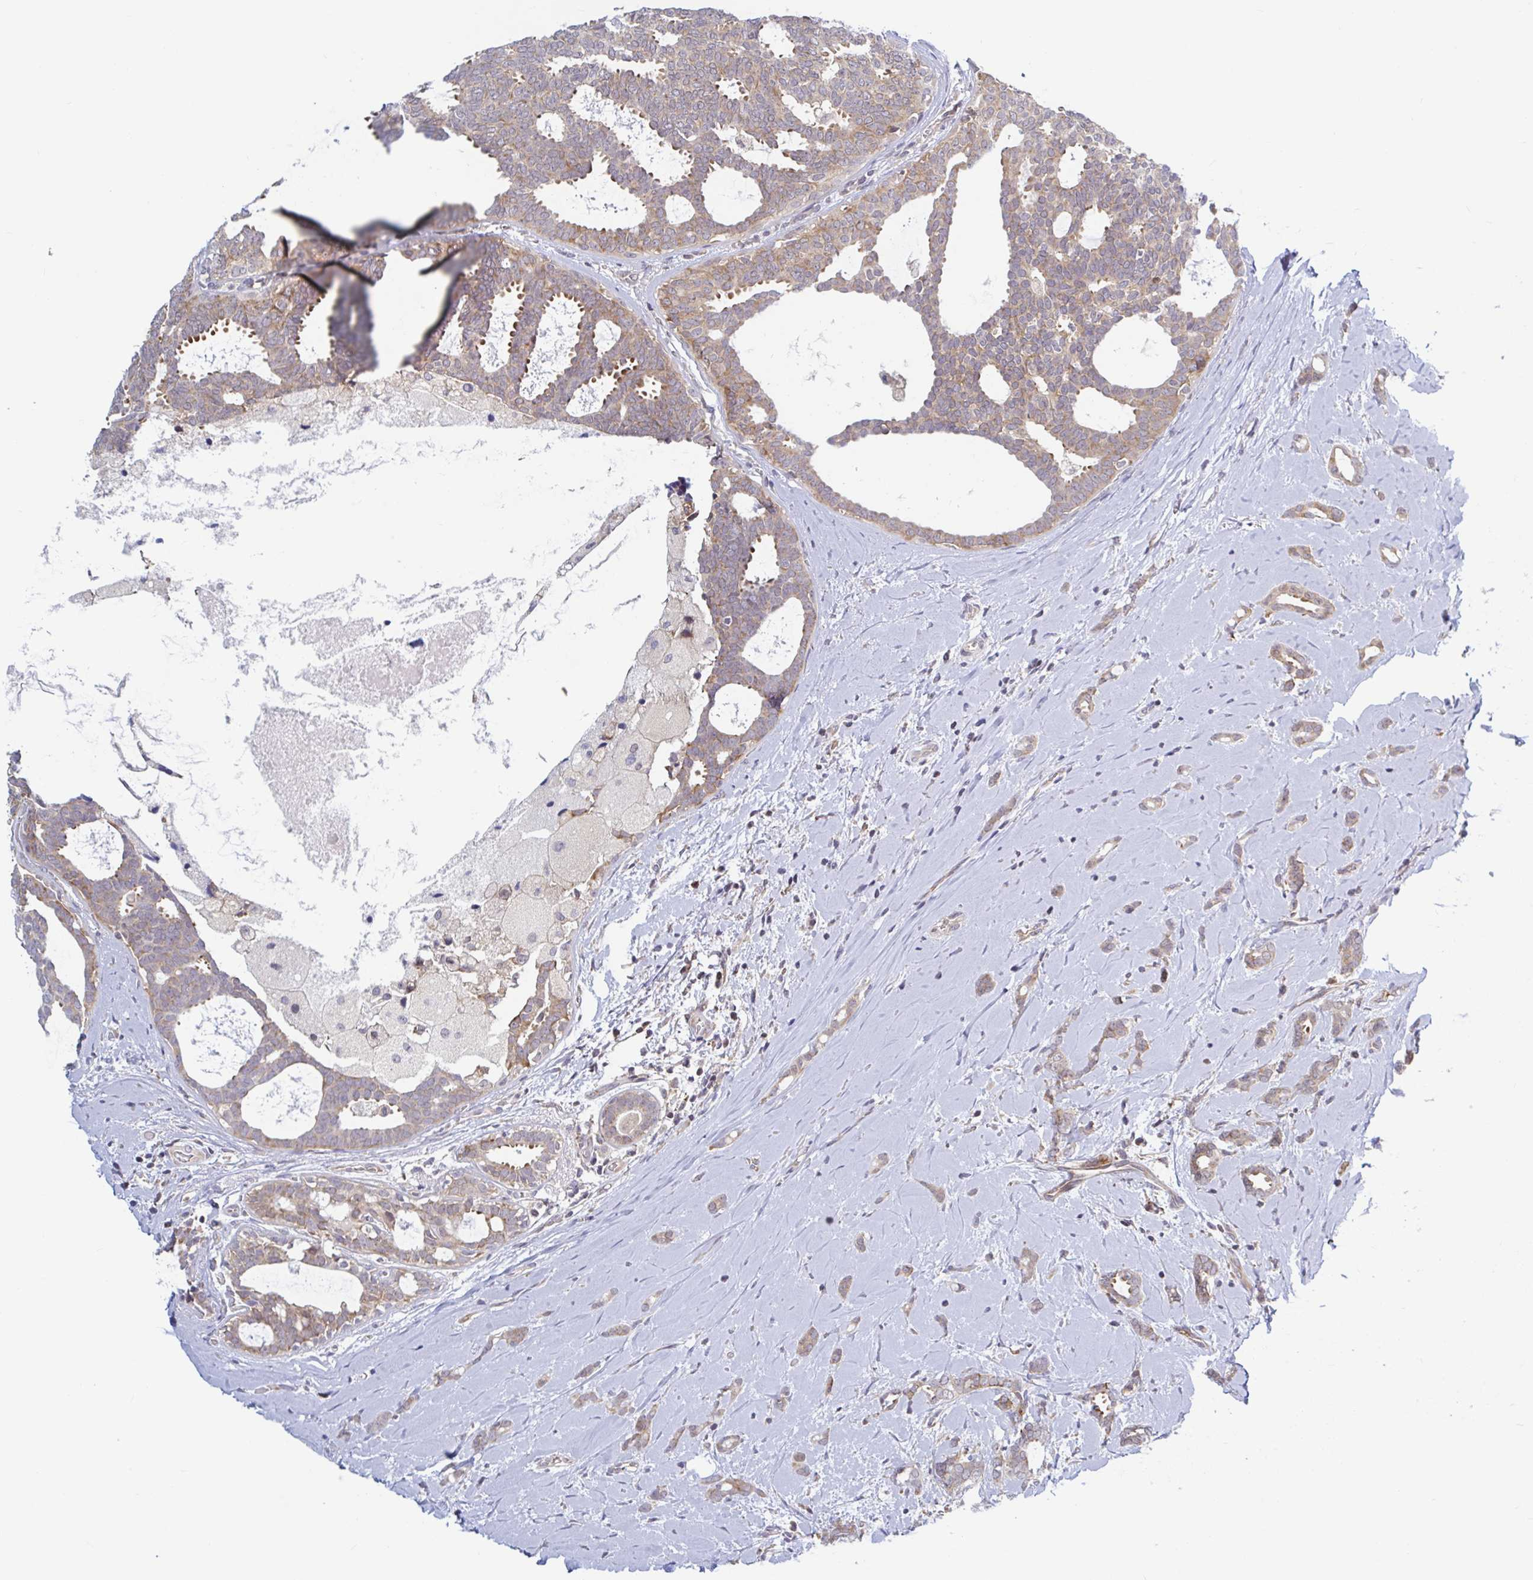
{"staining": {"intensity": "weak", "quantity": ">75%", "location": "cytoplasmic/membranous"}, "tissue": "breast cancer", "cell_type": "Tumor cells", "image_type": "cancer", "snomed": [{"axis": "morphology", "description": "Intraductal carcinoma, in situ"}, {"axis": "morphology", "description": "Duct carcinoma"}, {"axis": "morphology", "description": "Lobular carcinoma, in situ"}, {"axis": "topography", "description": "Breast"}], "caption": "Tumor cells show weak cytoplasmic/membranous expression in approximately >75% of cells in breast infiltrating ductal carcinoma. Immunohistochemistry (ihc) stains the protein in brown and the nuclei are stained blue.", "gene": "LARP1", "patient": {"sex": "female", "age": 44}}